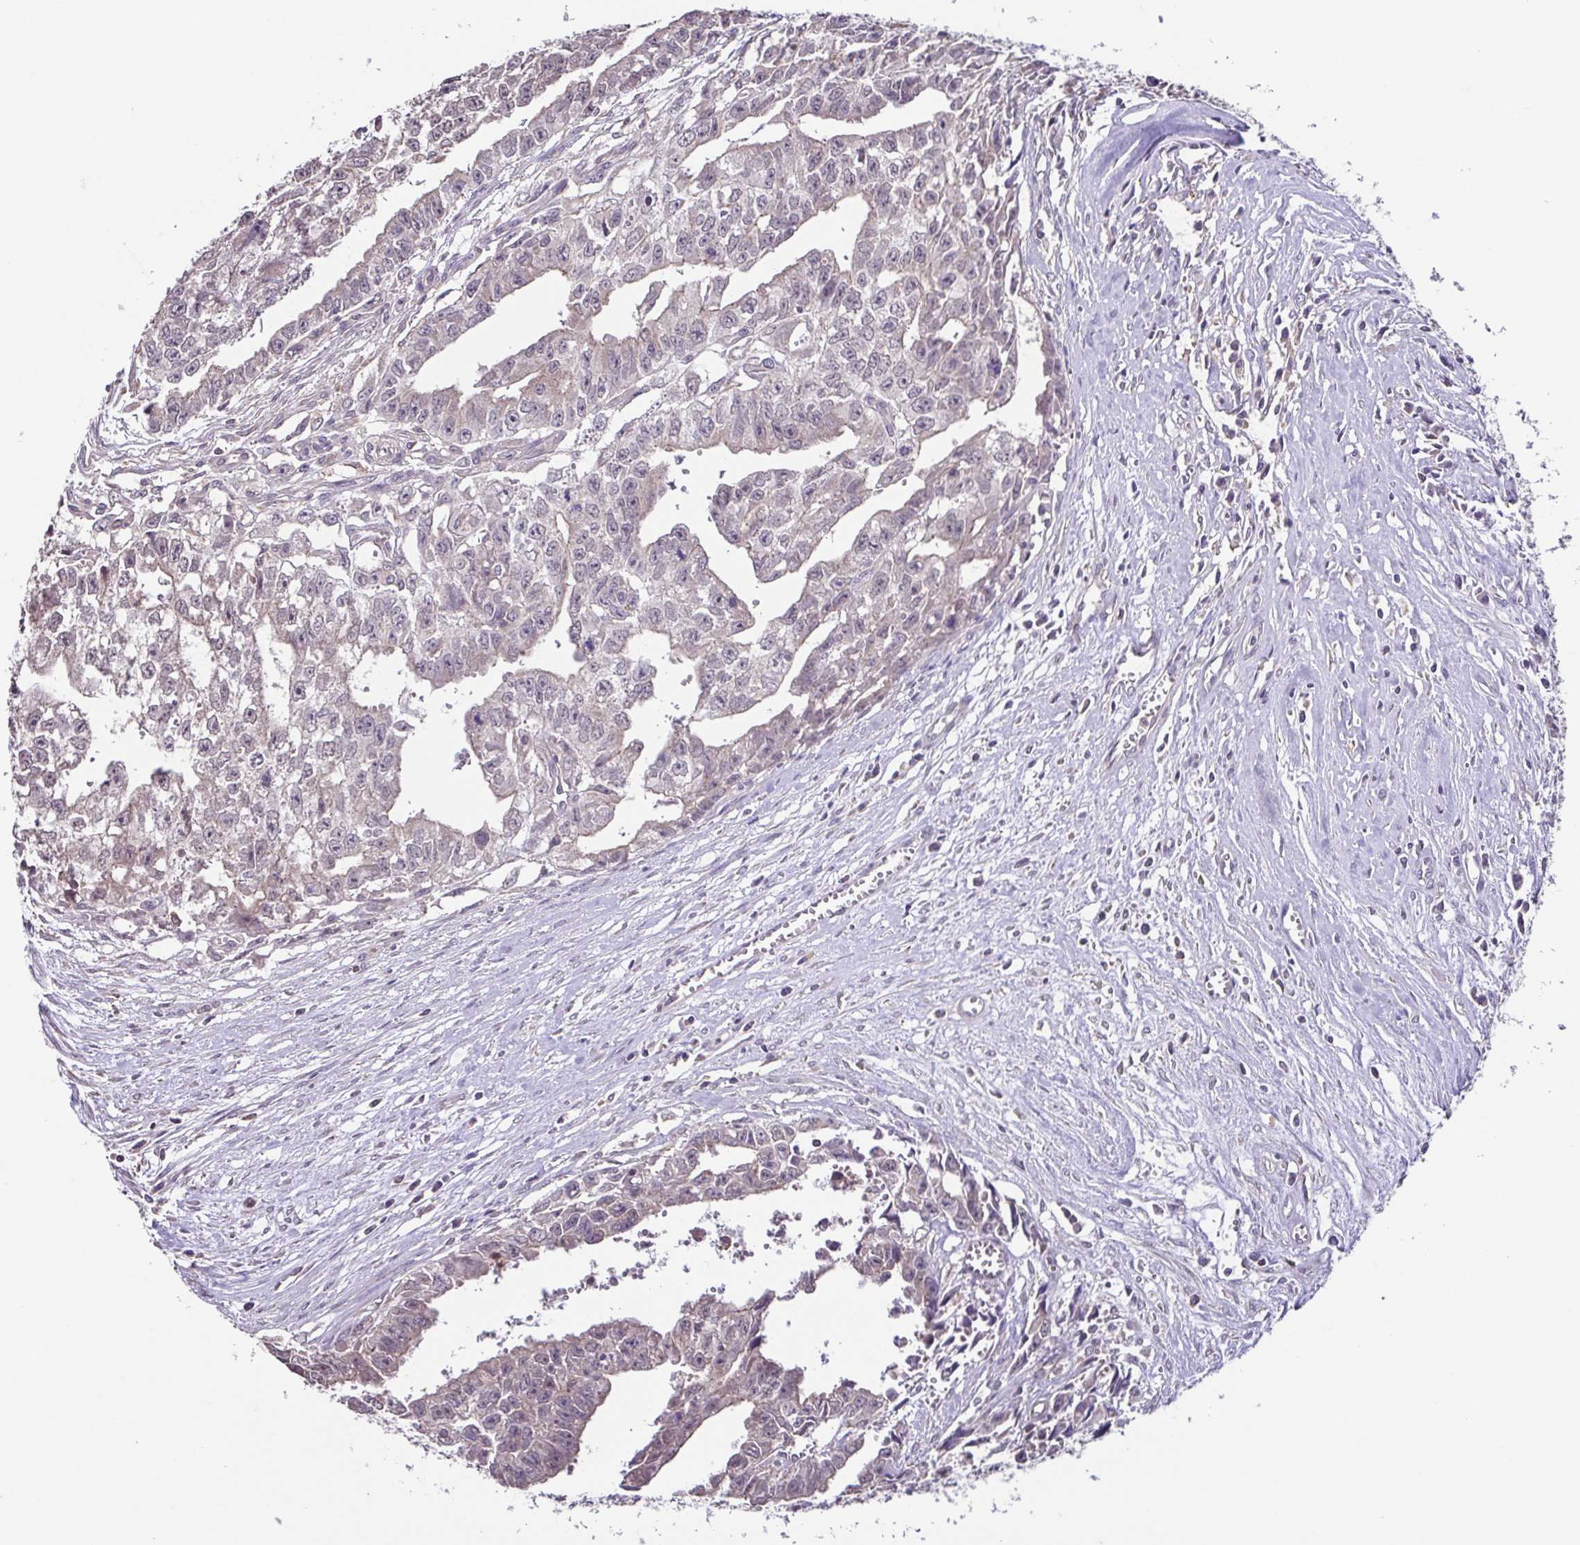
{"staining": {"intensity": "negative", "quantity": "none", "location": "none"}, "tissue": "testis cancer", "cell_type": "Tumor cells", "image_type": "cancer", "snomed": [{"axis": "morphology", "description": "Carcinoma, Embryonal, NOS"}, {"axis": "morphology", "description": "Teratoma, malignant, NOS"}, {"axis": "topography", "description": "Testis"}], "caption": "Immunohistochemistry micrograph of neoplastic tissue: human testis cancer (malignant teratoma) stained with DAB (3,3'-diaminobenzidine) displays no significant protein staining in tumor cells. The staining was performed using DAB to visualize the protein expression in brown, while the nuclei were stained in blue with hematoxylin (Magnification: 20x).", "gene": "ACTRT2", "patient": {"sex": "male", "age": 24}}